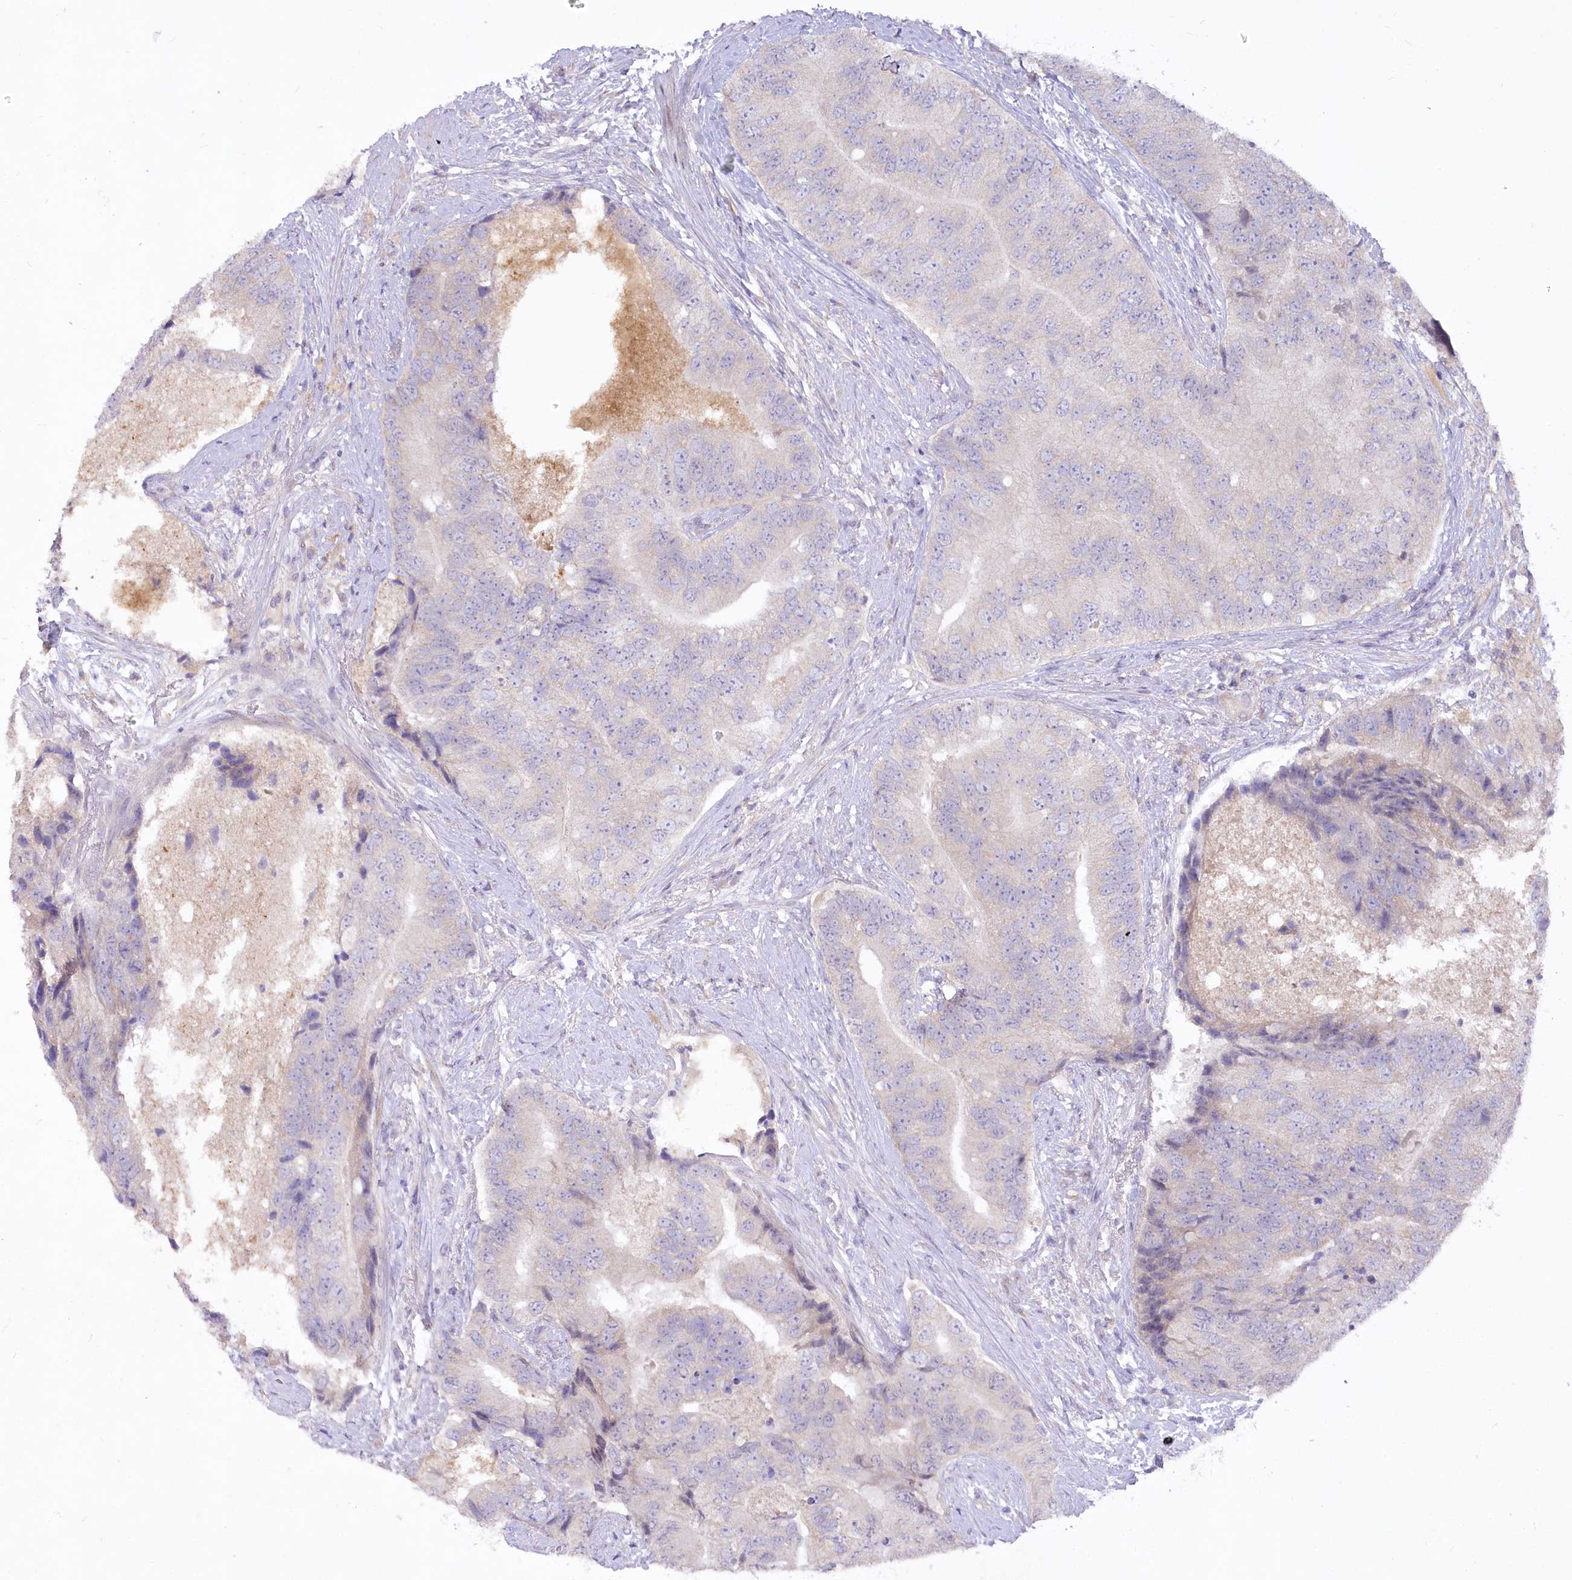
{"staining": {"intensity": "weak", "quantity": "<25%", "location": "cytoplasmic/membranous"}, "tissue": "prostate cancer", "cell_type": "Tumor cells", "image_type": "cancer", "snomed": [{"axis": "morphology", "description": "Adenocarcinoma, High grade"}, {"axis": "topography", "description": "Prostate"}], "caption": "Tumor cells are negative for protein expression in human prostate cancer.", "gene": "EFHC2", "patient": {"sex": "male", "age": 70}}